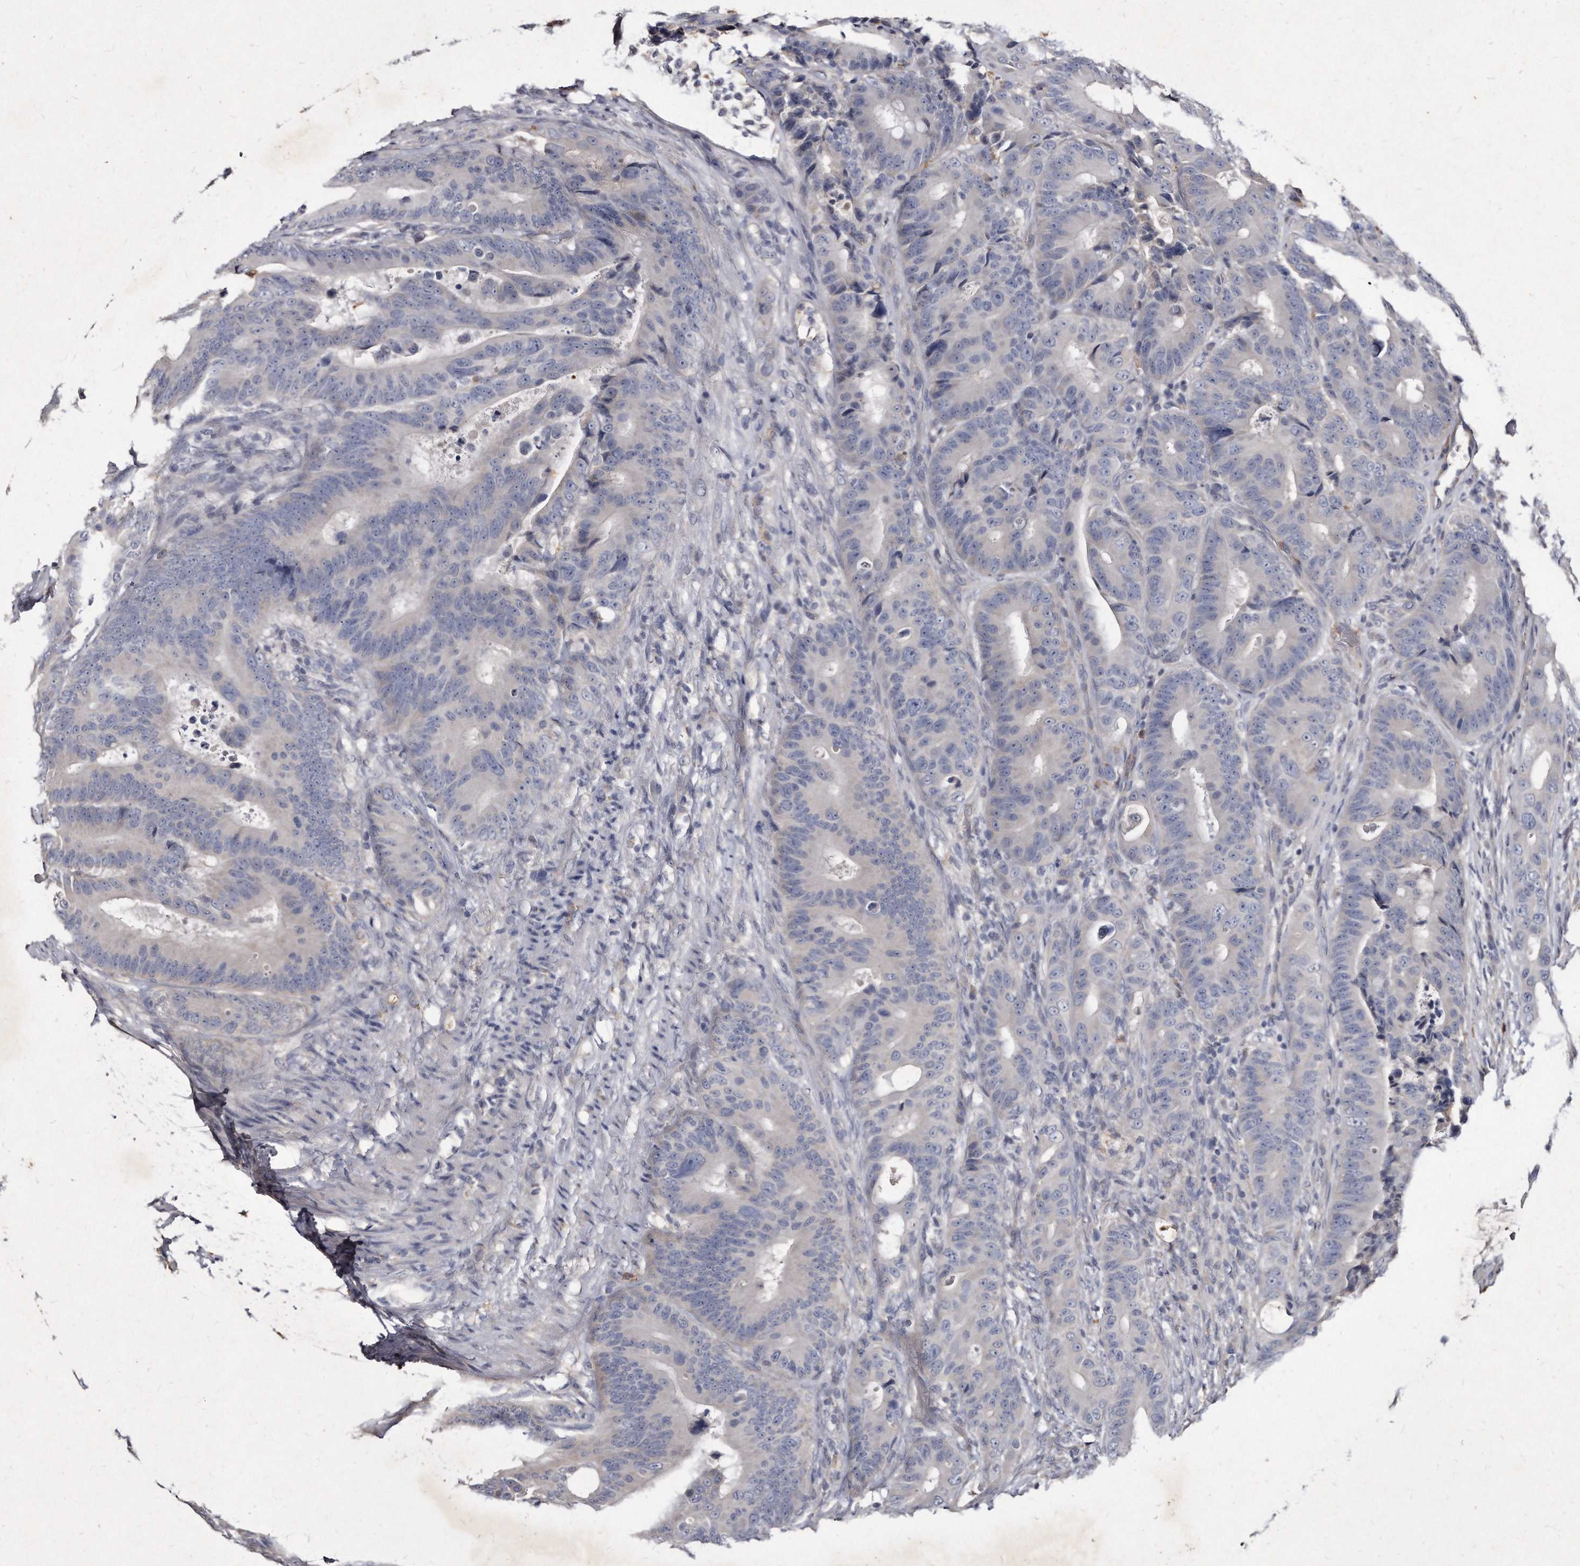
{"staining": {"intensity": "negative", "quantity": "none", "location": "none"}, "tissue": "colorectal cancer", "cell_type": "Tumor cells", "image_type": "cancer", "snomed": [{"axis": "morphology", "description": "Adenocarcinoma, NOS"}, {"axis": "topography", "description": "Colon"}], "caption": "The image displays no significant positivity in tumor cells of colorectal adenocarcinoma.", "gene": "KLHDC3", "patient": {"sex": "male", "age": 83}}